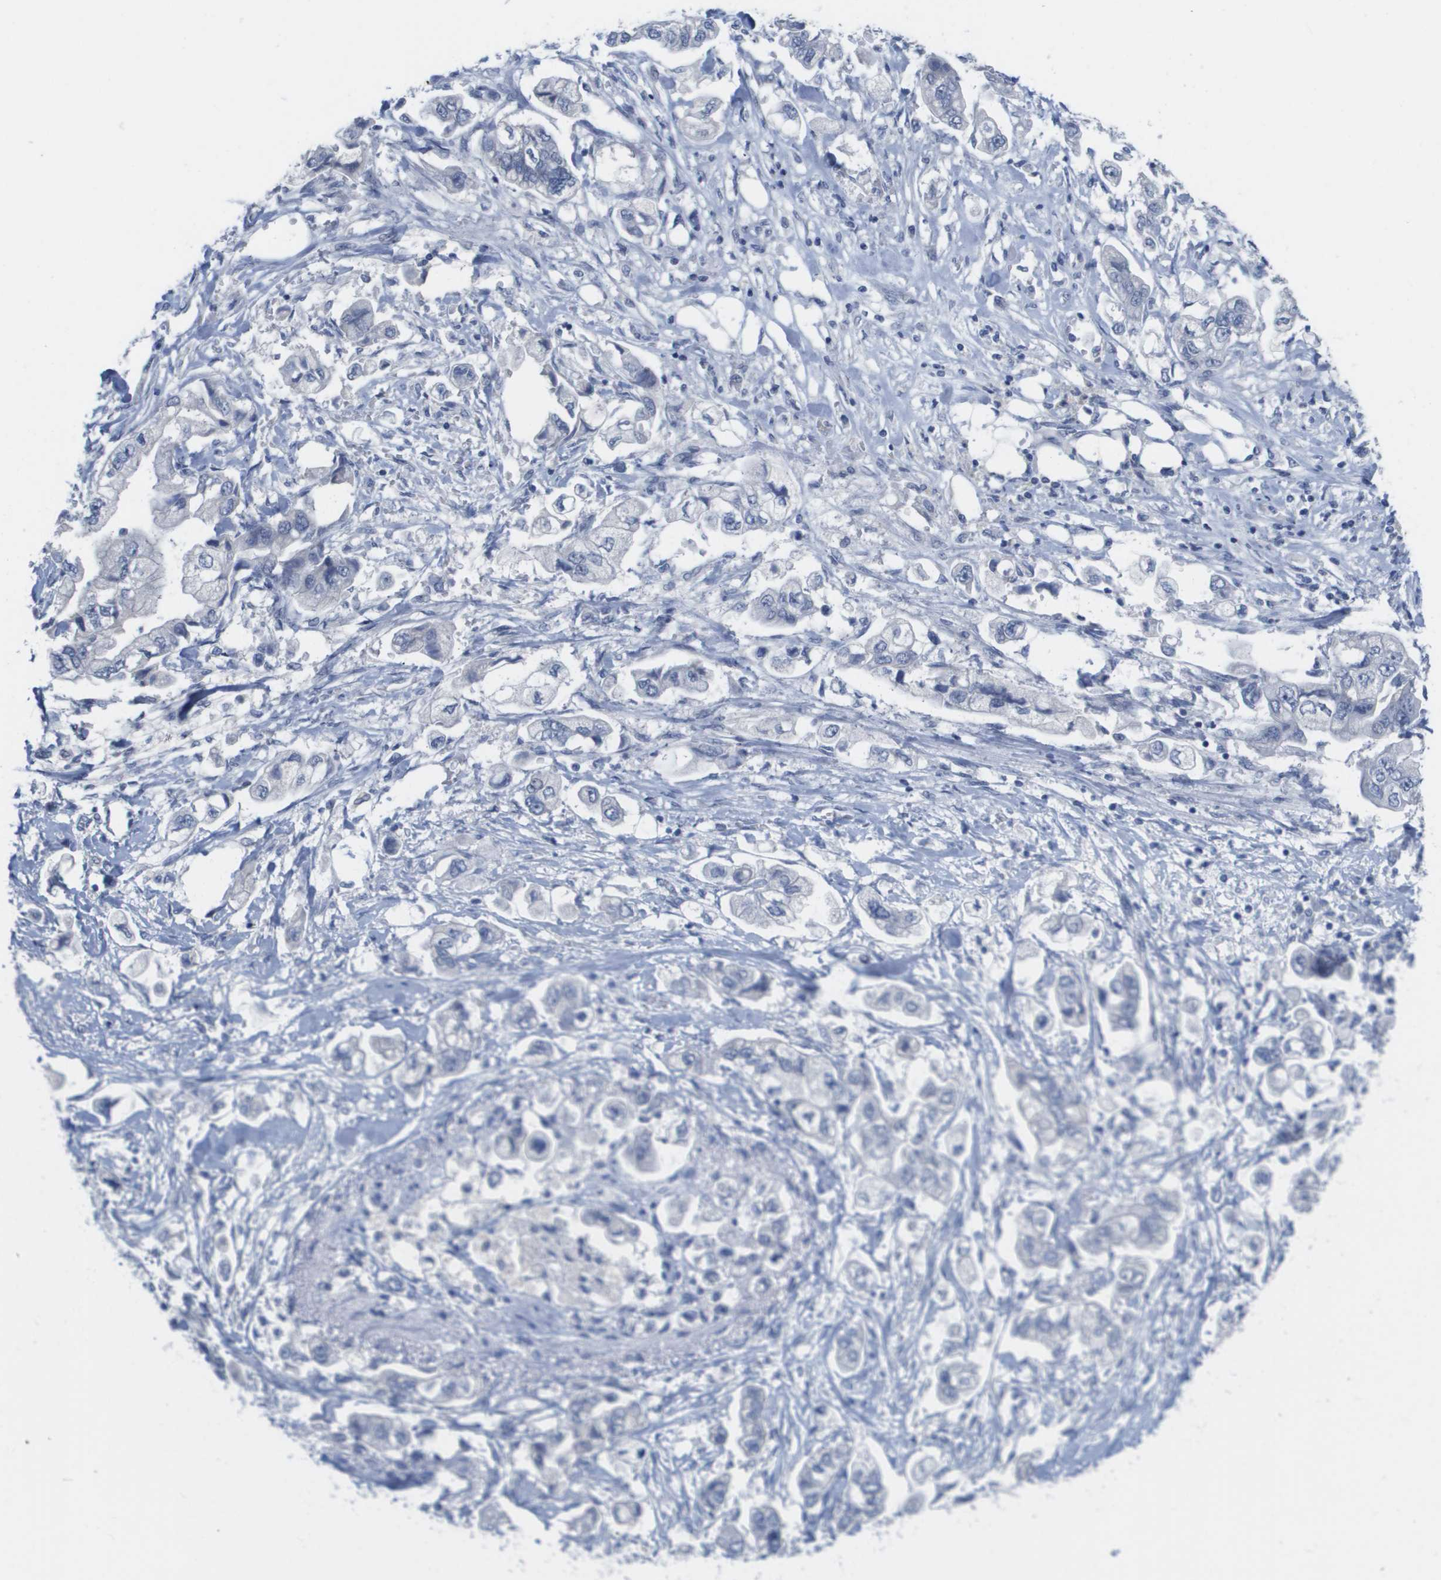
{"staining": {"intensity": "negative", "quantity": "none", "location": "none"}, "tissue": "stomach cancer", "cell_type": "Tumor cells", "image_type": "cancer", "snomed": [{"axis": "morphology", "description": "Adenocarcinoma, NOS"}, {"axis": "topography", "description": "Stomach"}], "caption": "The micrograph exhibits no significant expression in tumor cells of stomach cancer (adenocarcinoma).", "gene": "PDE4A", "patient": {"sex": "male", "age": 62}}